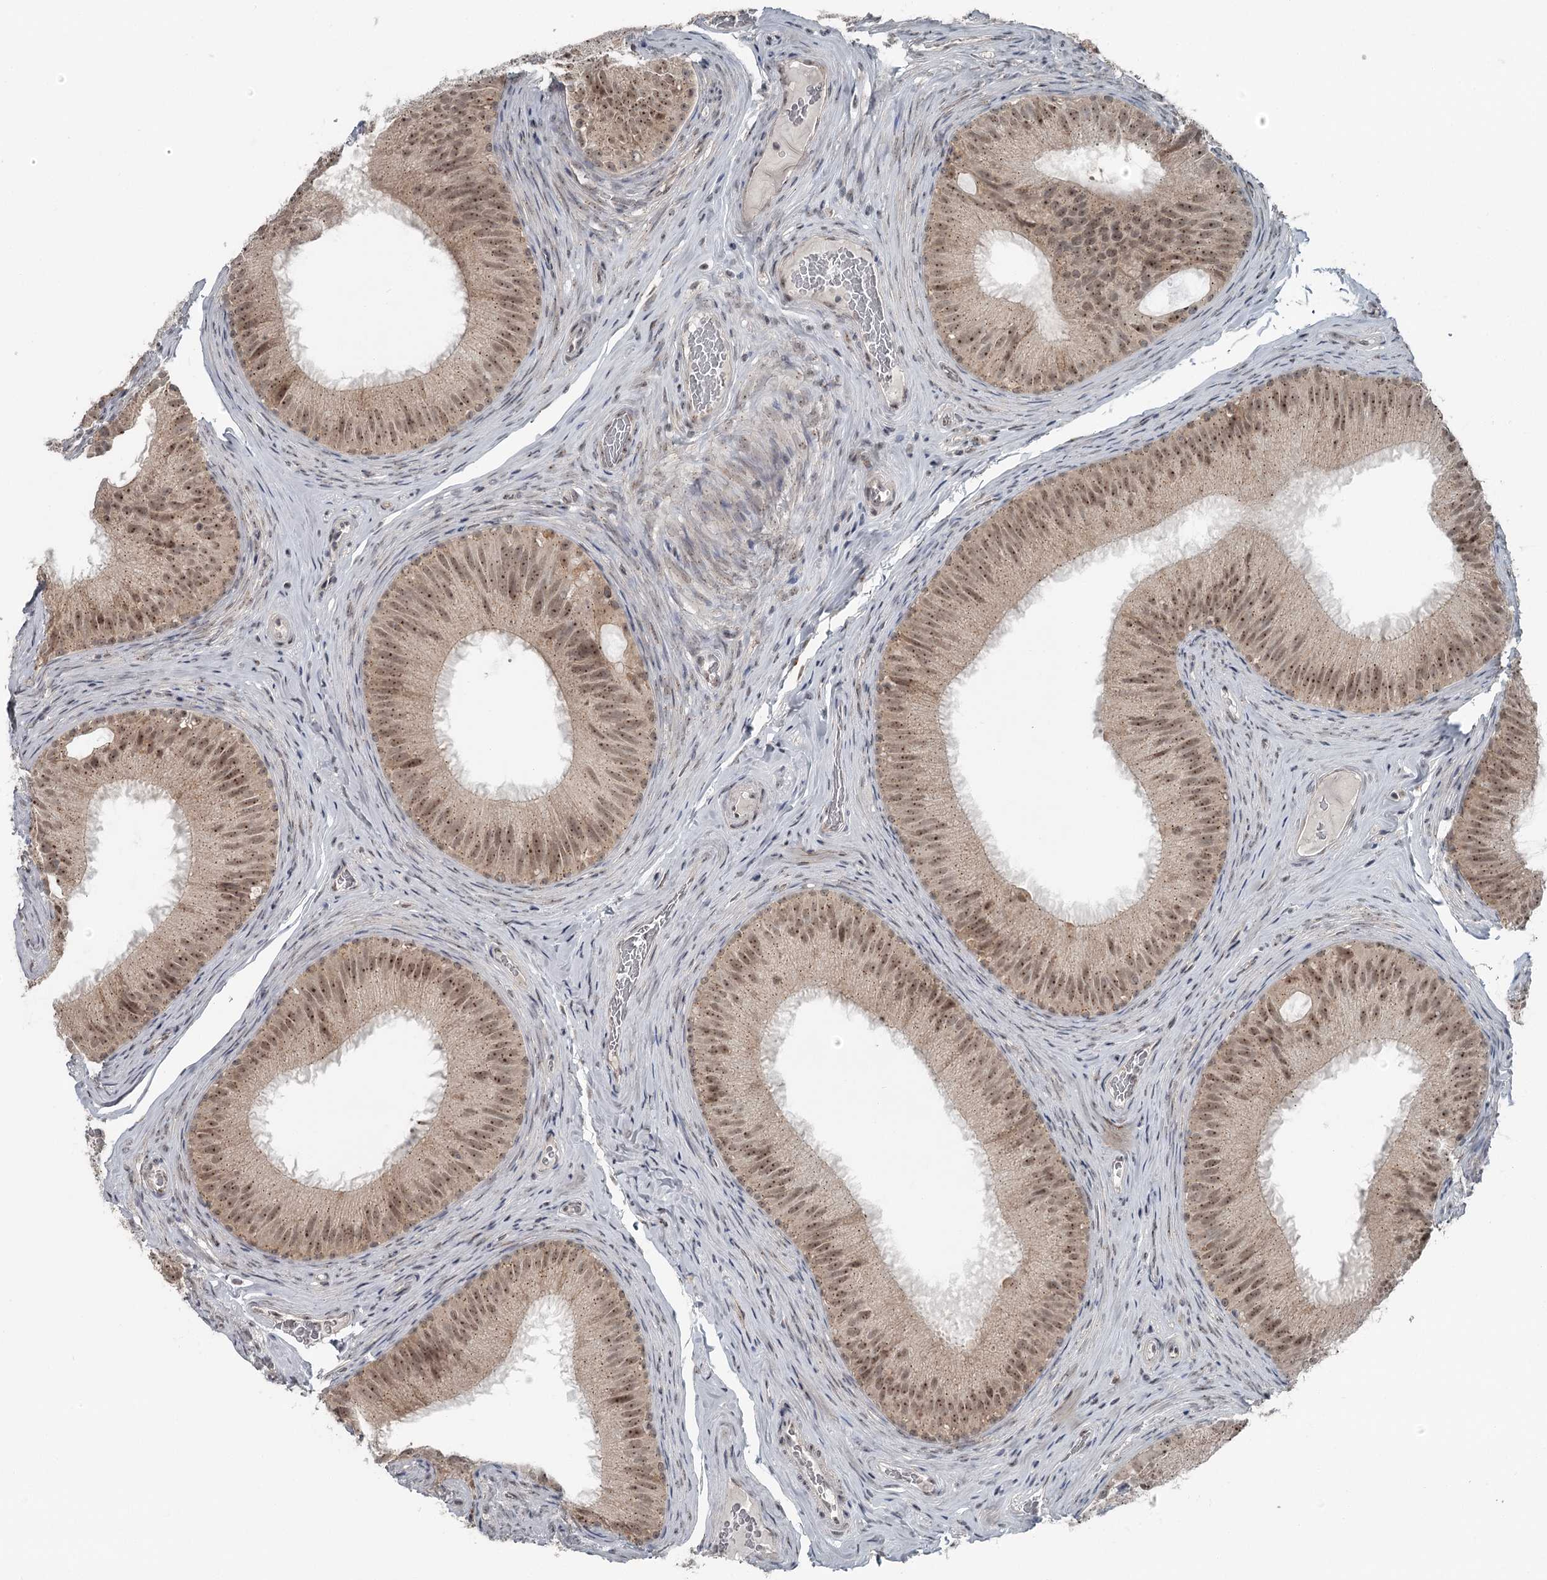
{"staining": {"intensity": "weak", "quantity": ">75%", "location": "nuclear"}, "tissue": "epididymis", "cell_type": "Glandular cells", "image_type": "normal", "snomed": [{"axis": "morphology", "description": "Normal tissue, NOS"}, {"axis": "topography", "description": "Epididymis"}], "caption": "Human epididymis stained with a brown dye shows weak nuclear positive positivity in approximately >75% of glandular cells.", "gene": "EXOSC1", "patient": {"sex": "male", "age": 34}}